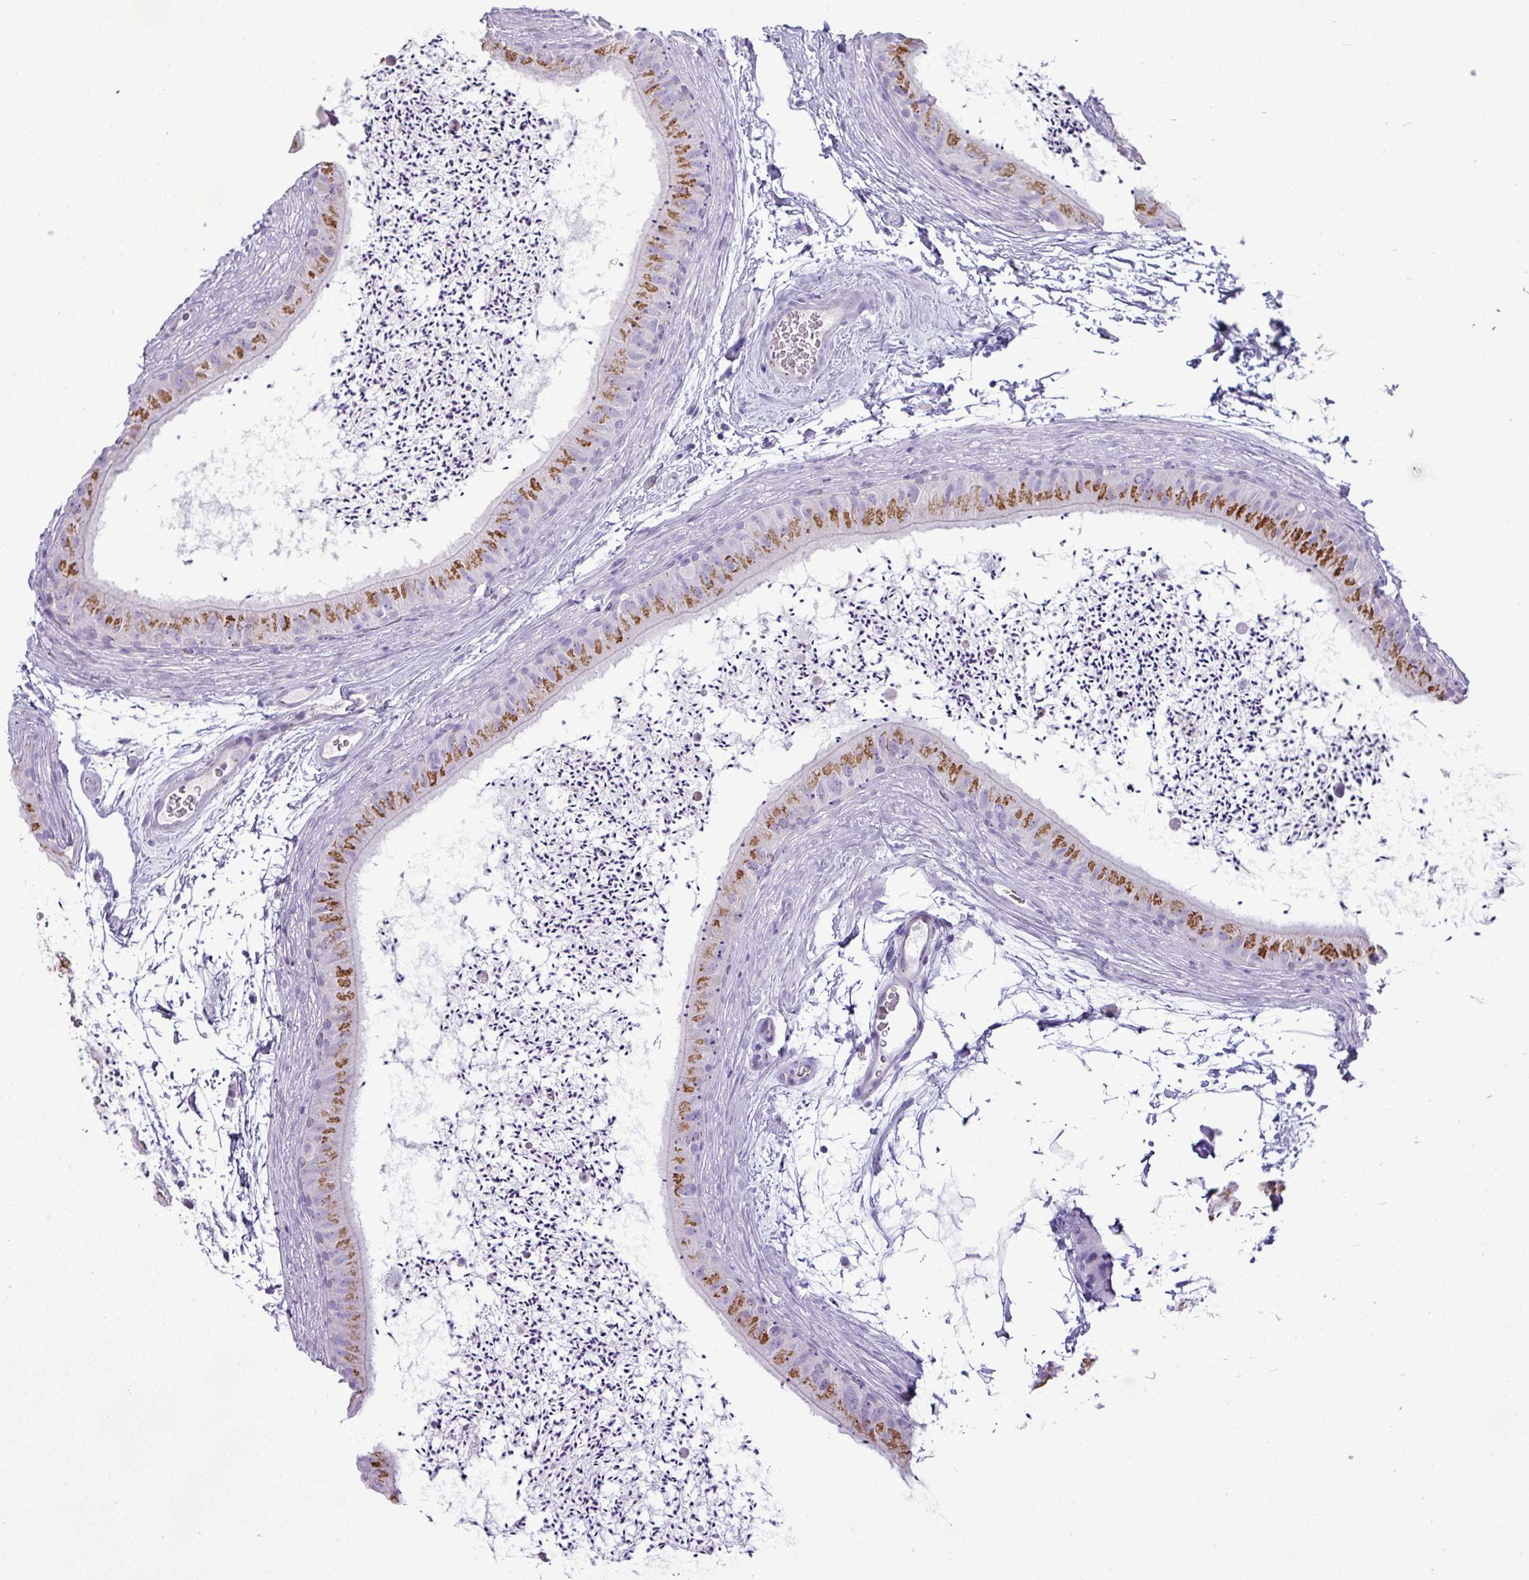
{"staining": {"intensity": "strong", "quantity": "25%-75%", "location": "cytoplasmic/membranous"}, "tissue": "epididymis", "cell_type": "Glandular cells", "image_type": "normal", "snomed": [{"axis": "morphology", "description": "Normal tissue, NOS"}, {"axis": "topography", "description": "Epididymis"}], "caption": "Protein expression analysis of normal epididymis displays strong cytoplasmic/membranous positivity in approximately 25%-75% of glandular cells.", "gene": "FAM43A", "patient": {"sex": "male", "age": 50}}